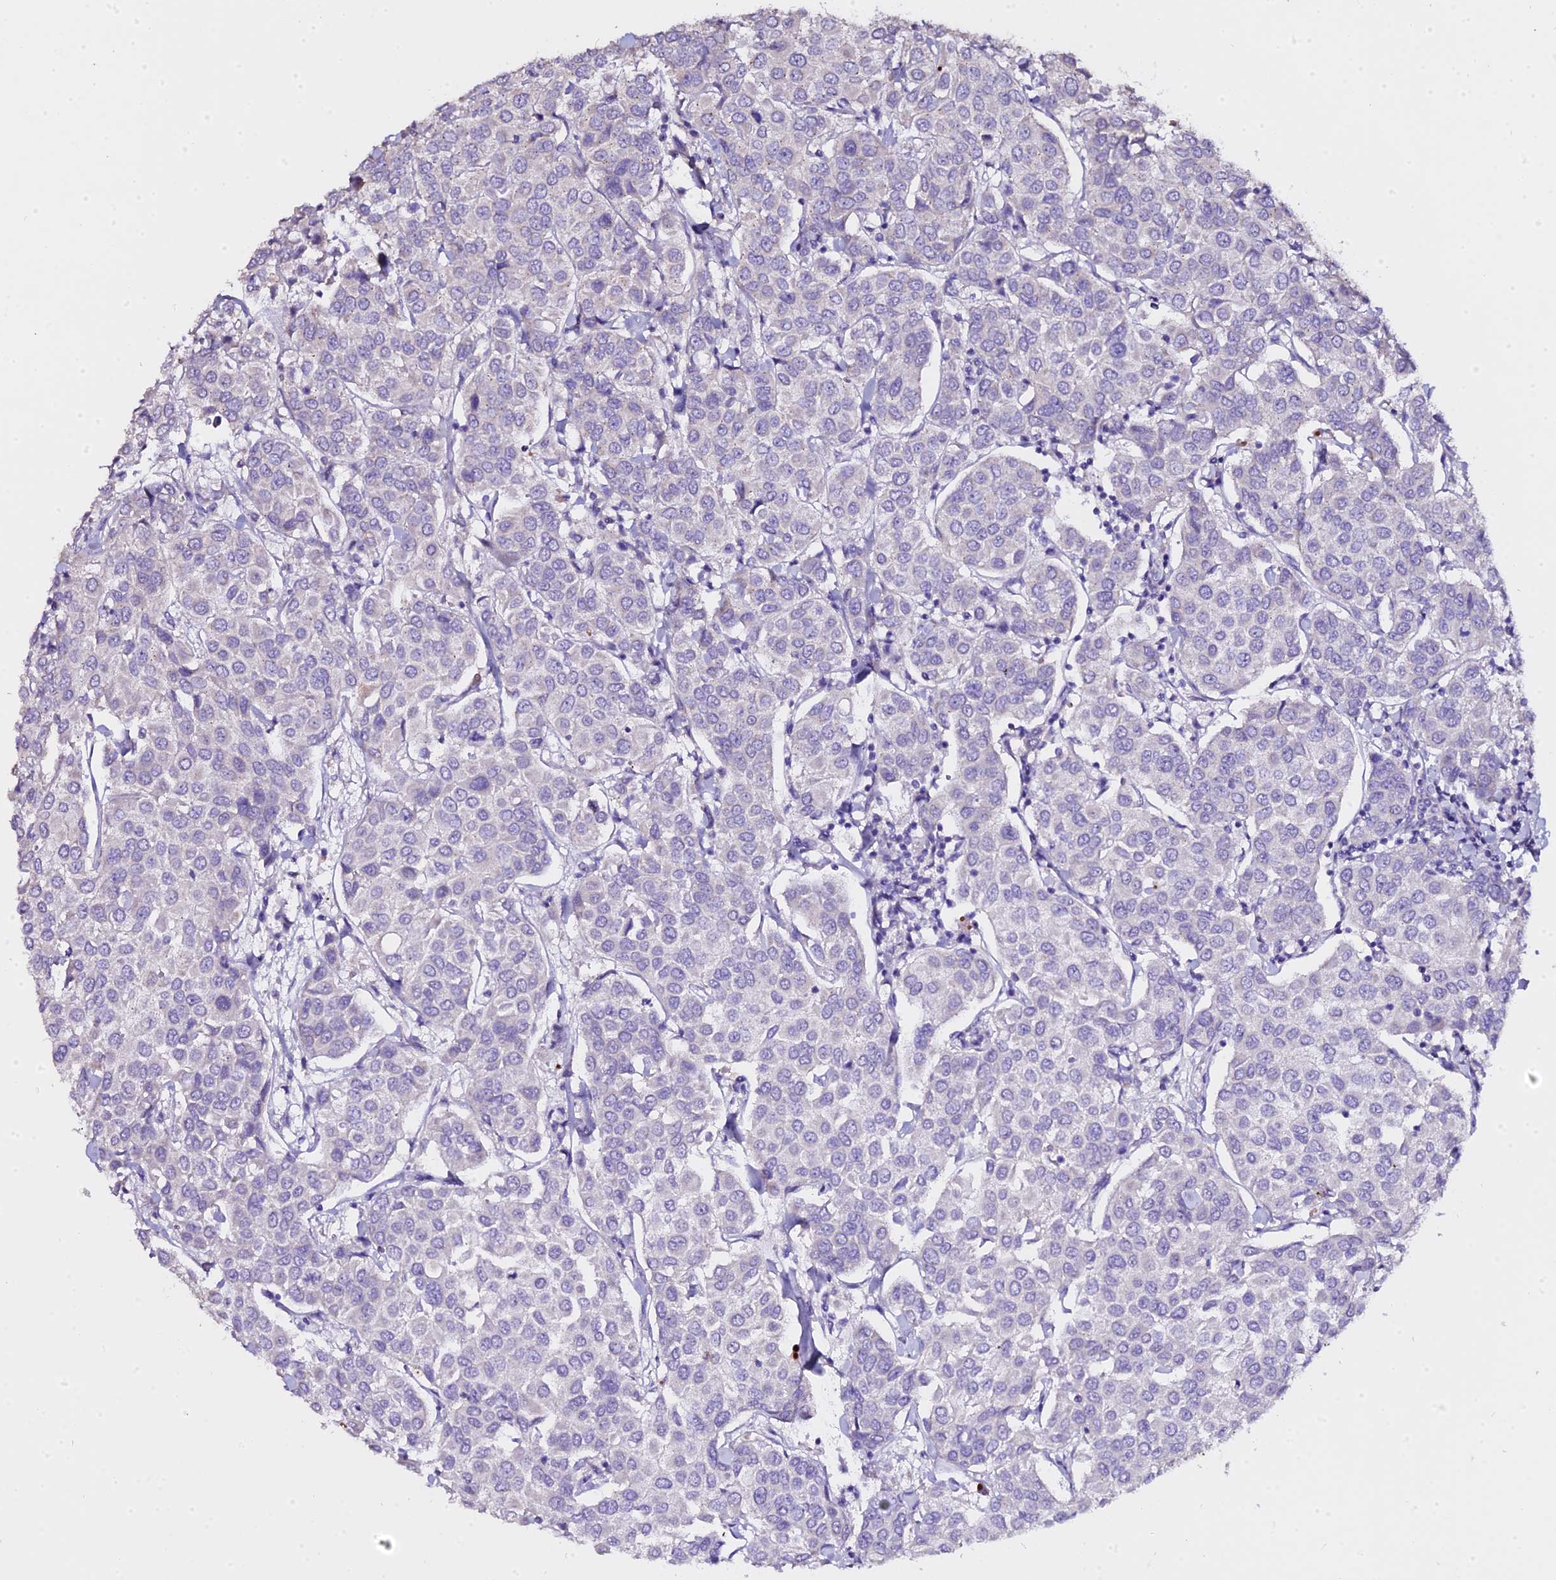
{"staining": {"intensity": "negative", "quantity": "none", "location": "none"}, "tissue": "breast cancer", "cell_type": "Tumor cells", "image_type": "cancer", "snomed": [{"axis": "morphology", "description": "Duct carcinoma"}, {"axis": "topography", "description": "Breast"}], "caption": "Immunohistochemistry (IHC) photomicrograph of human breast invasive ductal carcinoma stained for a protein (brown), which exhibits no staining in tumor cells. (Stains: DAB (3,3'-diaminobenzidine) immunohistochemistry (IHC) with hematoxylin counter stain, Microscopy: brightfield microscopy at high magnification).", "gene": "GLYAT", "patient": {"sex": "female", "age": 55}}